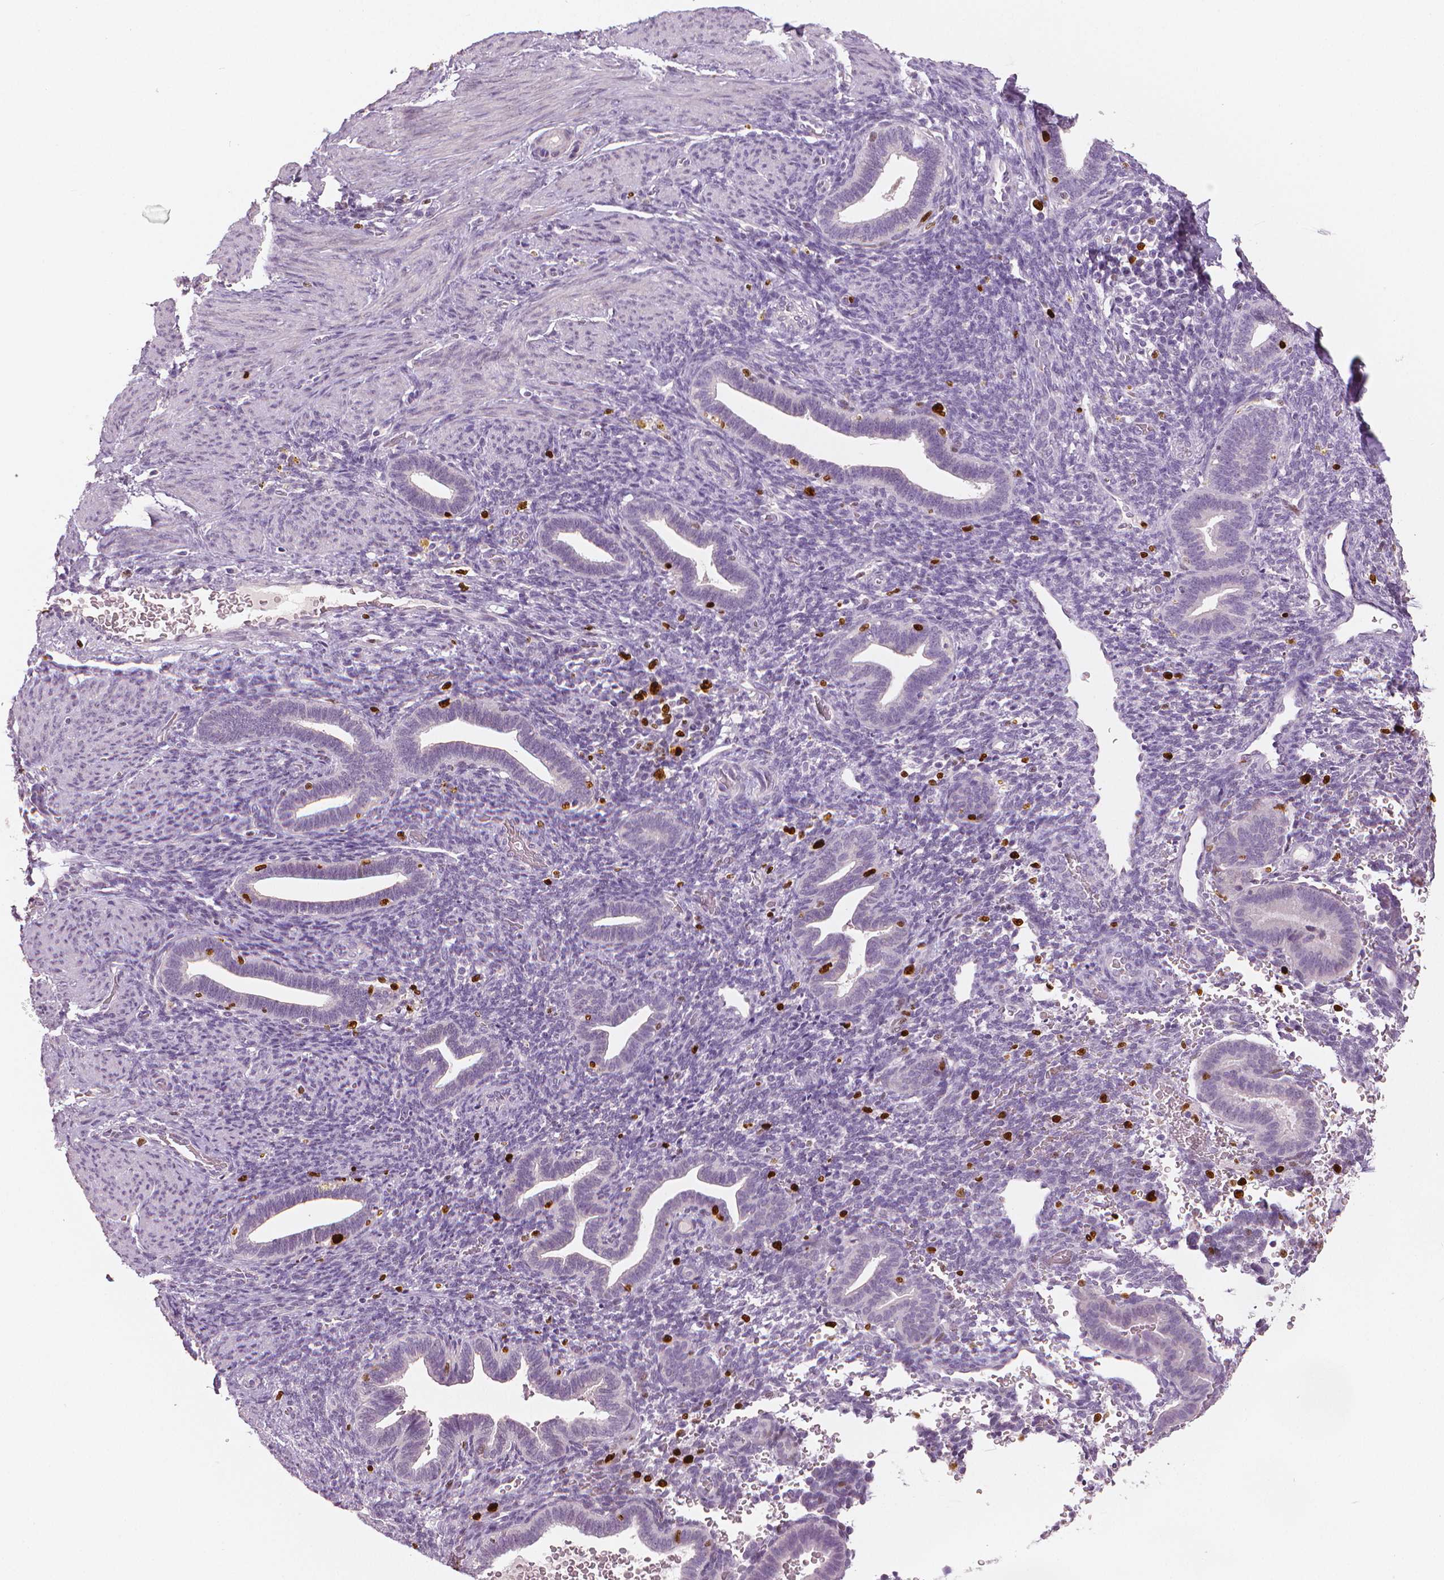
{"staining": {"intensity": "negative", "quantity": "none", "location": "none"}, "tissue": "endometrium", "cell_type": "Cells in endometrial stroma", "image_type": "normal", "snomed": [{"axis": "morphology", "description": "Normal tissue, NOS"}, {"axis": "topography", "description": "Endometrium"}], "caption": "A high-resolution micrograph shows immunohistochemistry staining of normal endometrium, which exhibits no significant expression in cells in endometrial stroma.", "gene": "MKI67", "patient": {"sex": "female", "age": 34}}